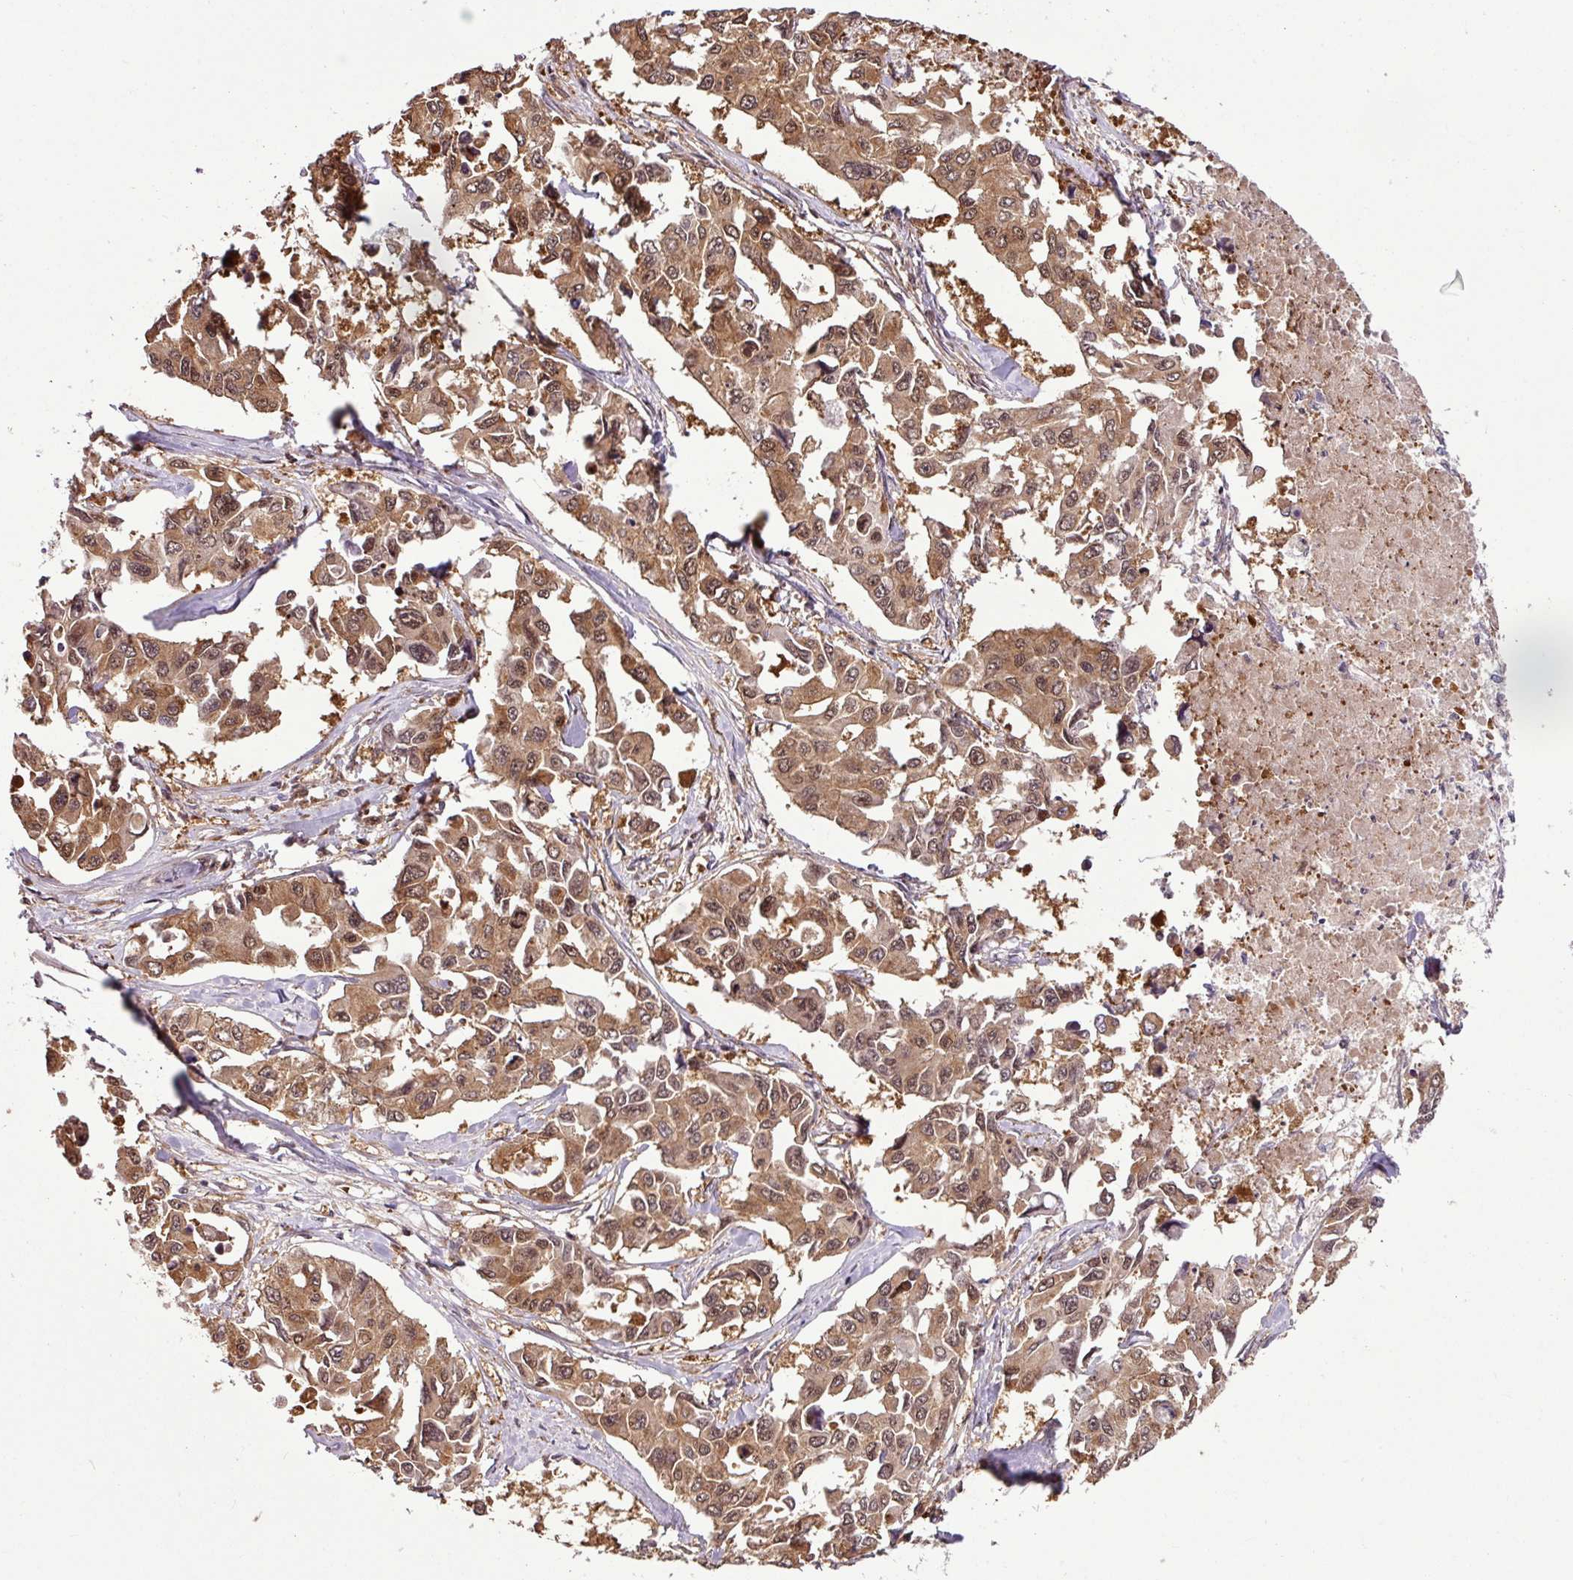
{"staining": {"intensity": "moderate", "quantity": ">75%", "location": "cytoplasmic/membranous,nuclear"}, "tissue": "lung cancer", "cell_type": "Tumor cells", "image_type": "cancer", "snomed": [{"axis": "morphology", "description": "Adenocarcinoma, NOS"}, {"axis": "topography", "description": "Lung"}], "caption": "Immunohistochemistry staining of lung adenocarcinoma, which exhibits medium levels of moderate cytoplasmic/membranous and nuclear positivity in about >75% of tumor cells indicating moderate cytoplasmic/membranous and nuclear protein staining. The staining was performed using DAB (brown) for protein detection and nuclei were counterstained in hematoxylin (blue).", "gene": "ITPKC", "patient": {"sex": "male", "age": 64}}